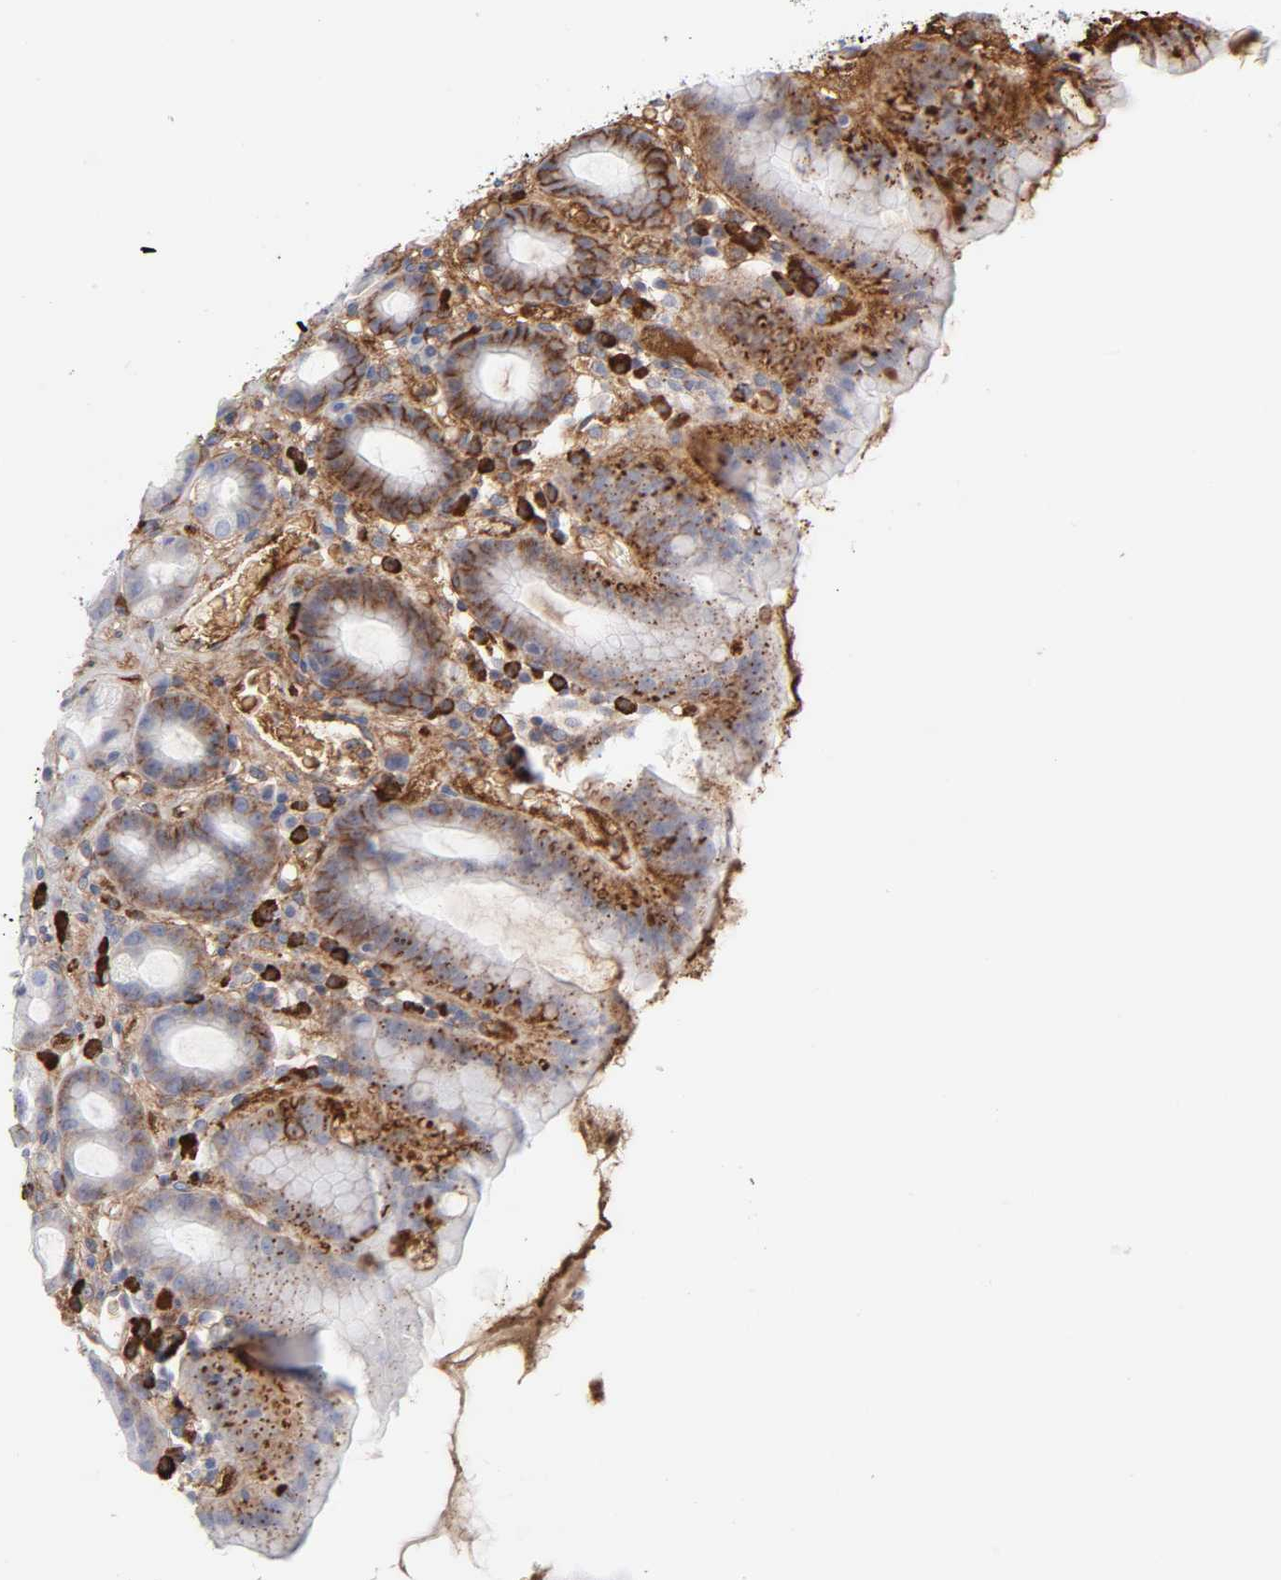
{"staining": {"intensity": "negative", "quantity": "none", "location": "none"}, "tissue": "stomach", "cell_type": "Glandular cells", "image_type": "normal", "snomed": [{"axis": "morphology", "description": "Normal tissue, NOS"}, {"axis": "topography", "description": "Stomach, upper"}], "caption": "A high-resolution image shows immunohistochemistry (IHC) staining of benign stomach, which exhibits no significant expression in glandular cells. (DAB (3,3'-diaminobenzidine) immunohistochemistry (IHC), high magnification).", "gene": "PLAT", "patient": {"sex": "male", "age": 68}}